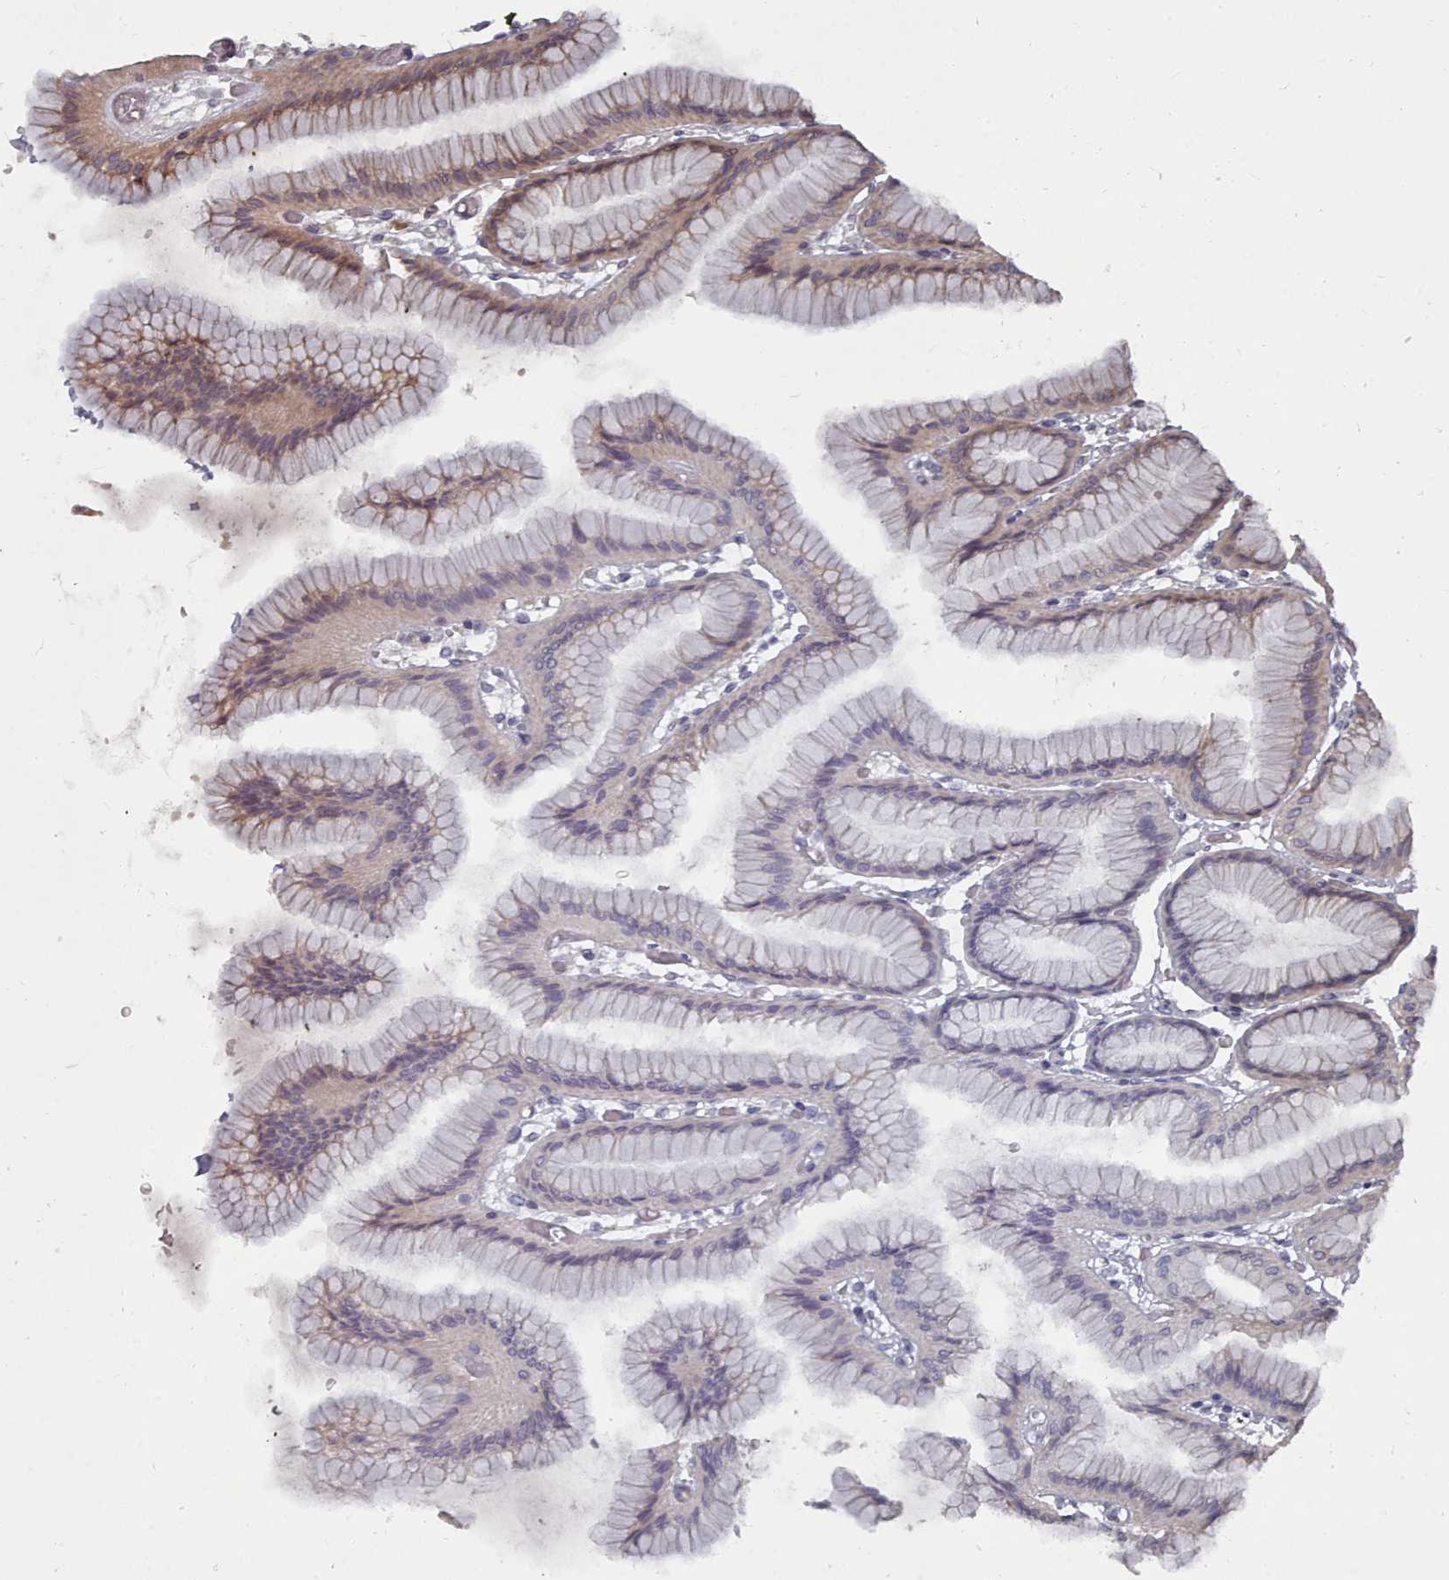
{"staining": {"intensity": "weak", "quantity": "25%-75%", "location": "cytoplasmic/membranous"}, "tissue": "stomach", "cell_type": "Glandular cells", "image_type": "normal", "snomed": [{"axis": "morphology", "description": "Normal tissue, NOS"}, {"axis": "morphology", "description": "Adenocarcinoma, NOS"}, {"axis": "morphology", "description": "Adenocarcinoma, High grade"}, {"axis": "topography", "description": "Stomach, upper"}, {"axis": "topography", "description": "Stomach"}], "caption": "Brown immunohistochemical staining in unremarkable stomach reveals weak cytoplasmic/membranous expression in approximately 25%-75% of glandular cells. Ihc stains the protein of interest in brown and the nuclei are stained blue.", "gene": "ACKR3", "patient": {"sex": "female", "age": 65}}